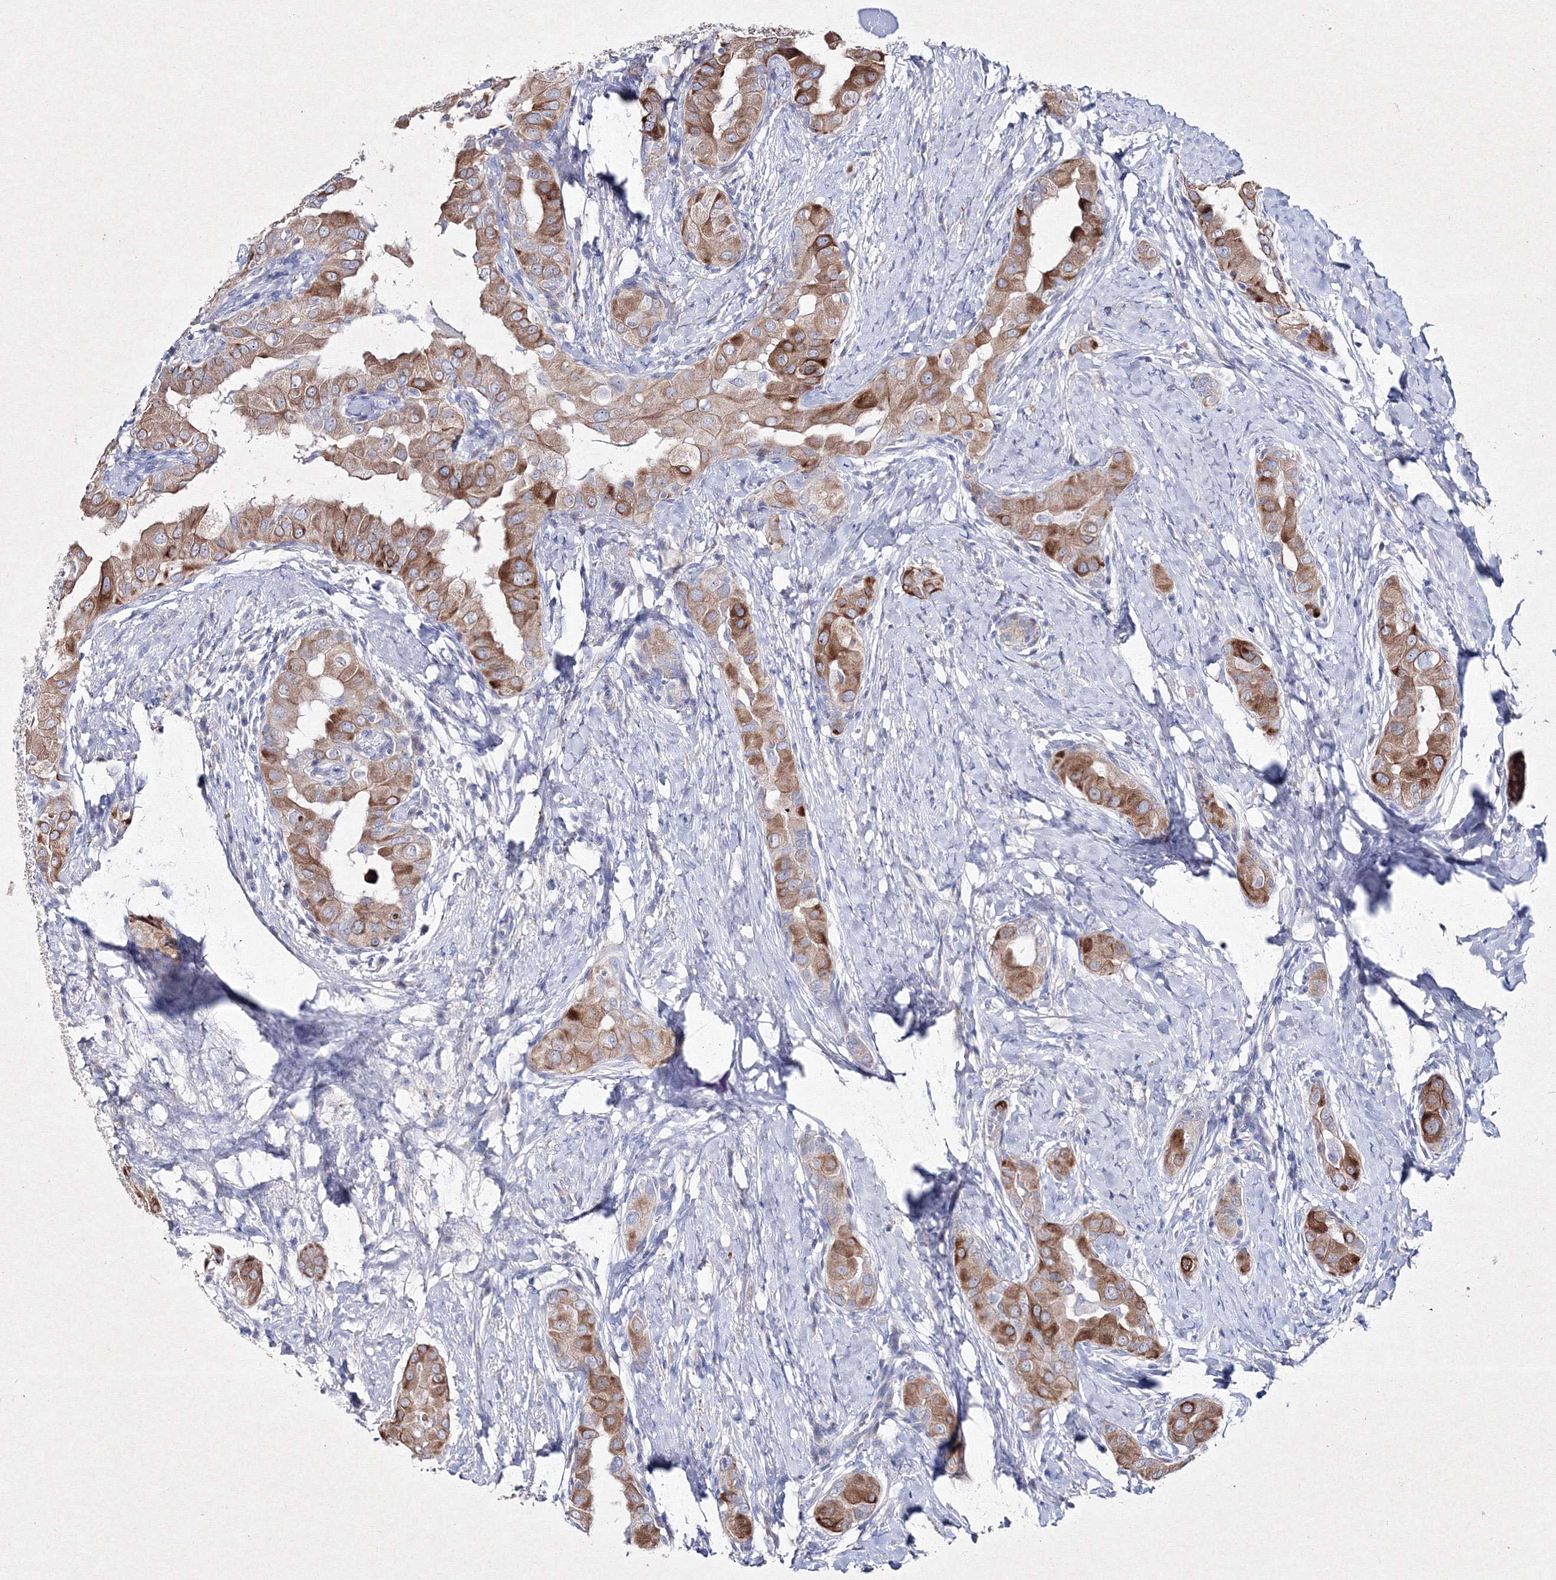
{"staining": {"intensity": "strong", "quantity": ">75%", "location": "cytoplasmic/membranous"}, "tissue": "thyroid cancer", "cell_type": "Tumor cells", "image_type": "cancer", "snomed": [{"axis": "morphology", "description": "Papillary adenocarcinoma, NOS"}, {"axis": "topography", "description": "Thyroid gland"}], "caption": "Immunohistochemical staining of thyroid papillary adenocarcinoma reveals high levels of strong cytoplasmic/membranous protein staining in about >75% of tumor cells.", "gene": "SMIM29", "patient": {"sex": "male", "age": 33}}